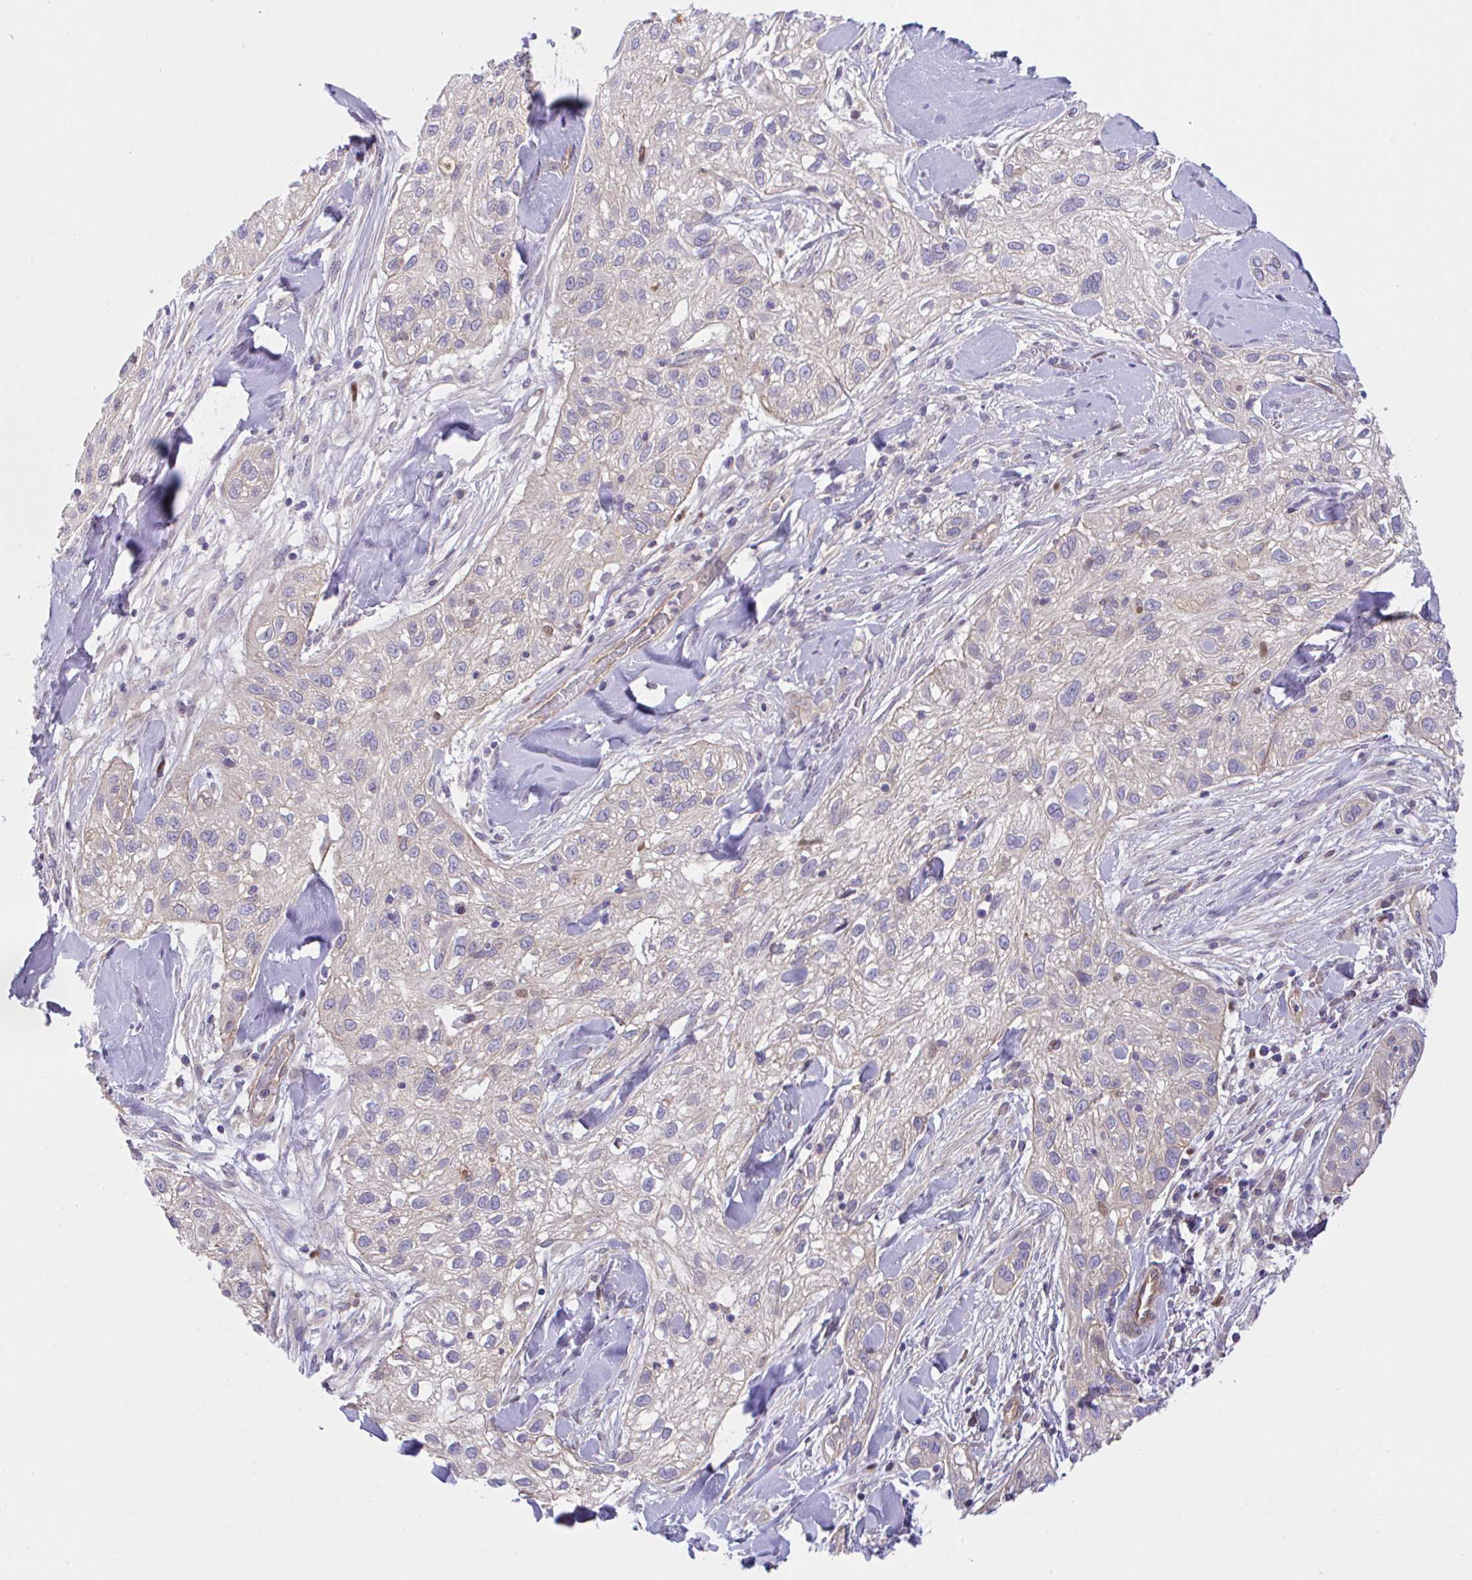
{"staining": {"intensity": "negative", "quantity": "none", "location": "none"}, "tissue": "skin cancer", "cell_type": "Tumor cells", "image_type": "cancer", "snomed": [{"axis": "morphology", "description": "Squamous cell carcinoma, NOS"}, {"axis": "topography", "description": "Skin"}], "caption": "Protein analysis of squamous cell carcinoma (skin) reveals no significant staining in tumor cells.", "gene": "ZBED3", "patient": {"sex": "male", "age": 82}}